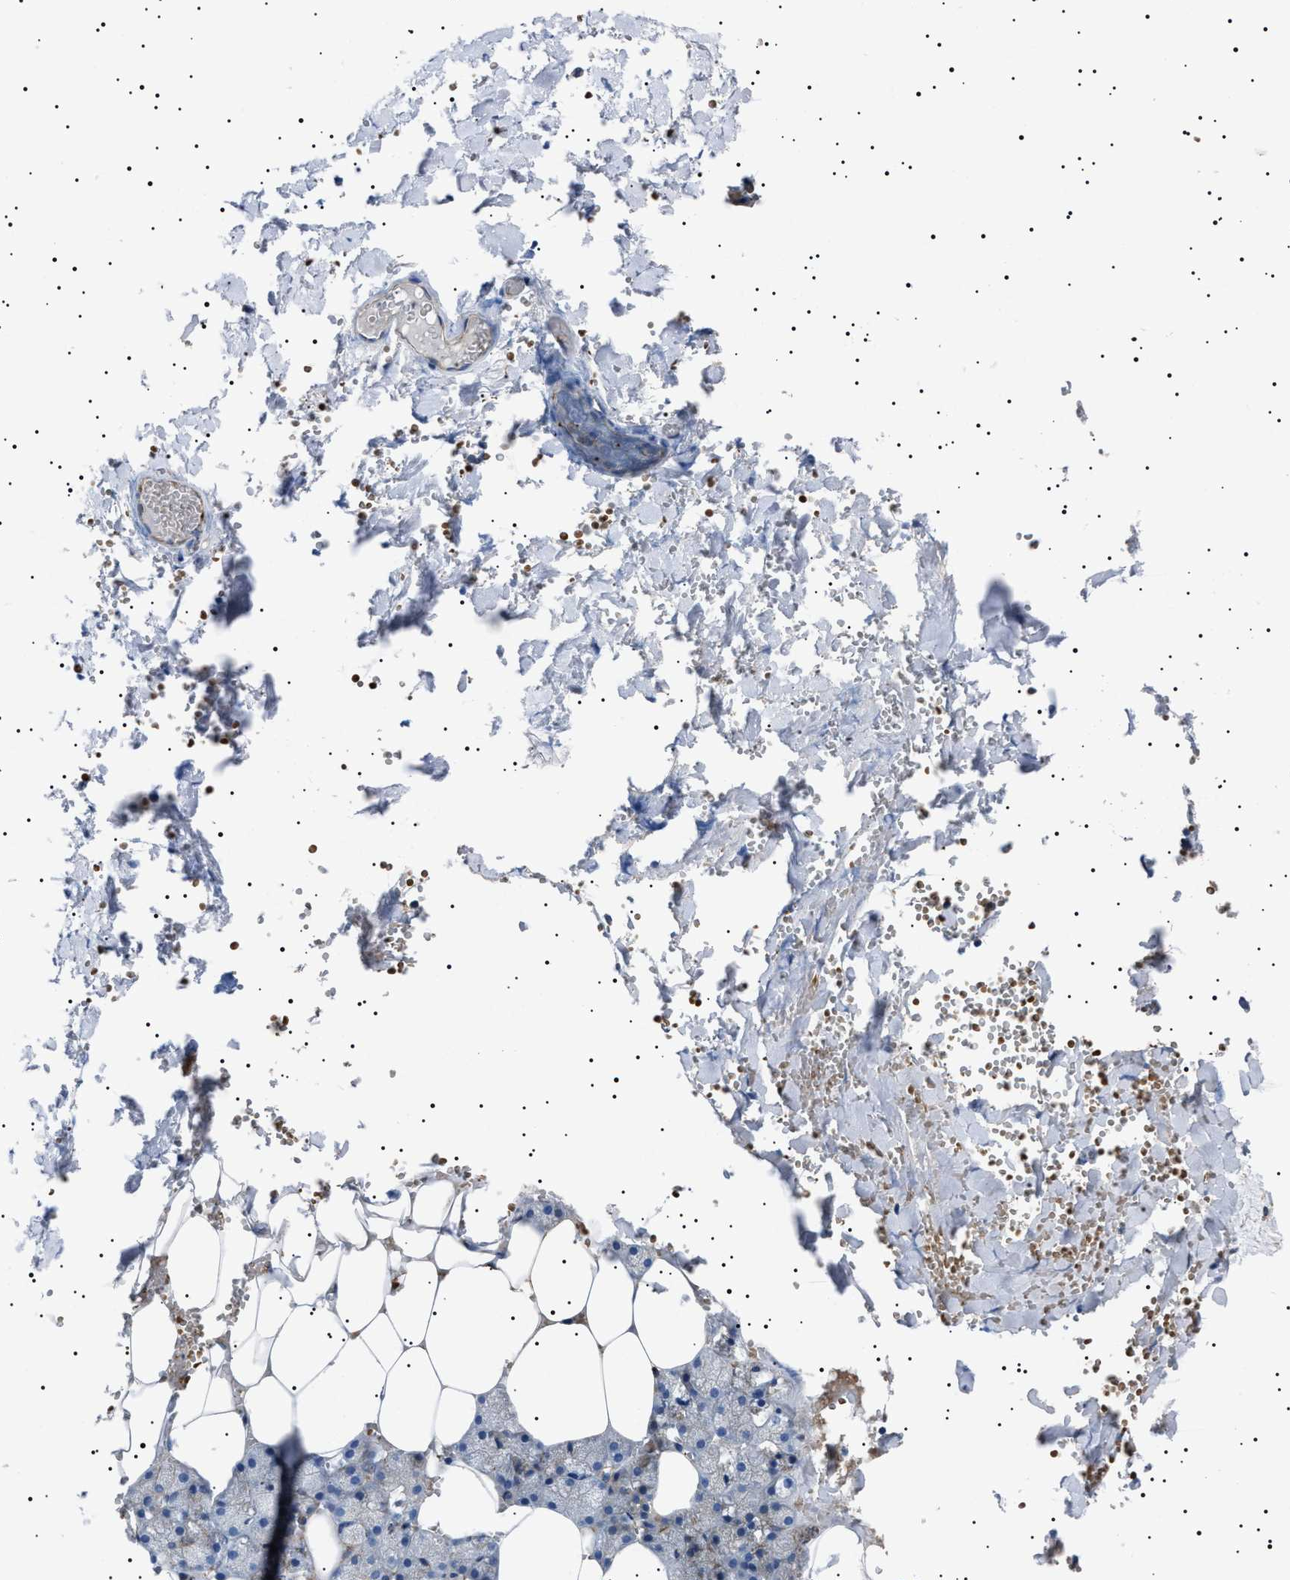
{"staining": {"intensity": "weak", "quantity": "<25%", "location": "cytoplasmic/membranous"}, "tissue": "salivary gland", "cell_type": "Glandular cells", "image_type": "normal", "snomed": [{"axis": "morphology", "description": "Normal tissue, NOS"}, {"axis": "topography", "description": "Salivary gland"}], "caption": "The micrograph exhibits no significant staining in glandular cells of salivary gland.", "gene": "NEU1", "patient": {"sex": "male", "age": 62}}